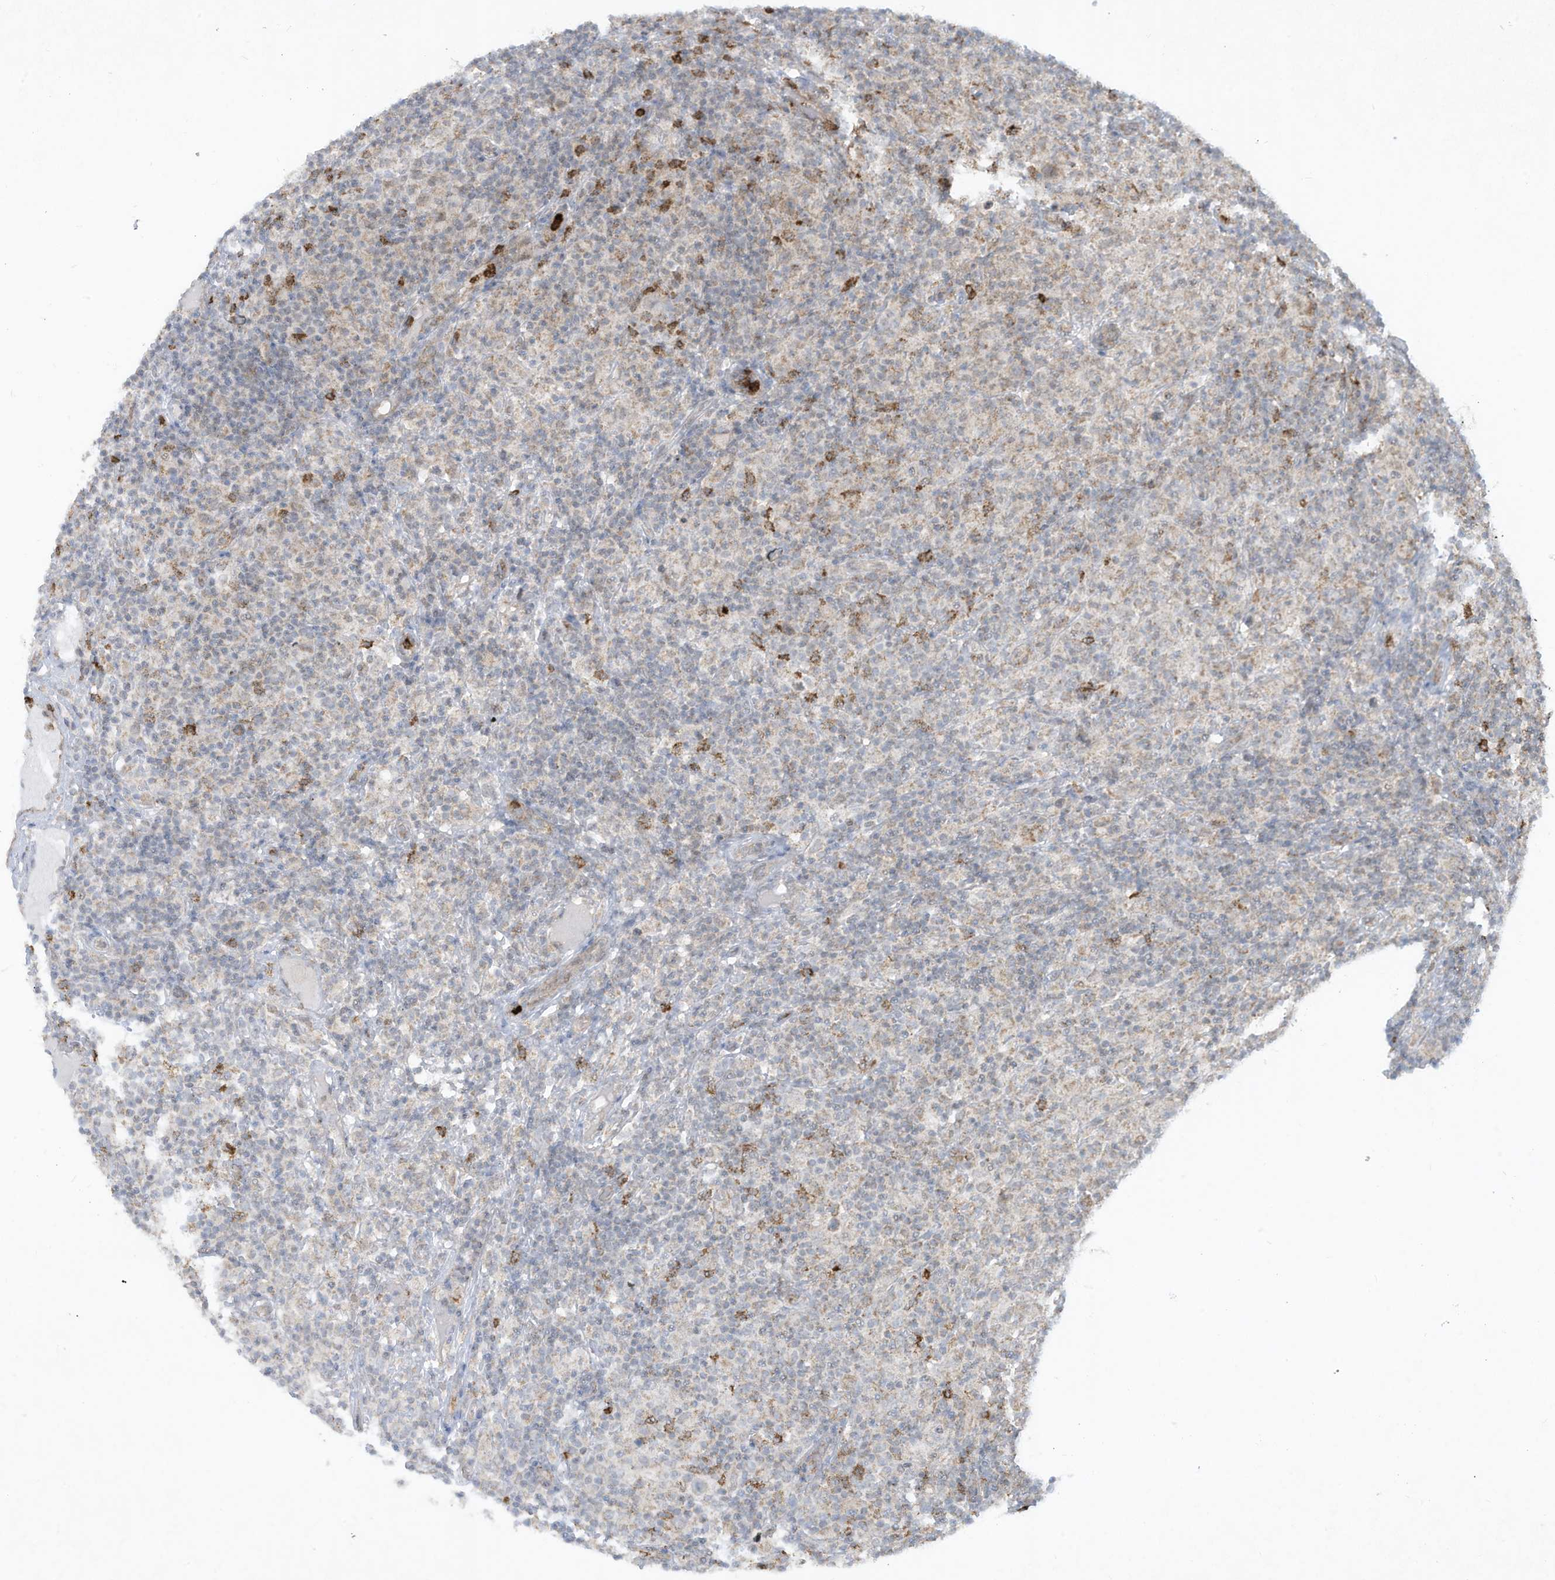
{"staining": {"intensity": "negative", "quantity": "none", "location": "none"}, "tissue": "lymphoma", "cell_type": "Tumor cells", "image_type": "cancer", "snomed": [{"axis": "morphology", "description": "Hodgkin's disease, NOS"}, {"axis": "topography", "description": "Lymph node"}], "caption": "Immunohistochemical staining of human Hodgkin's disease reveals no significant positivity in tumor cells.", "gene": "CHRNA4", "patient": {"sex": "male", "age": 70}}